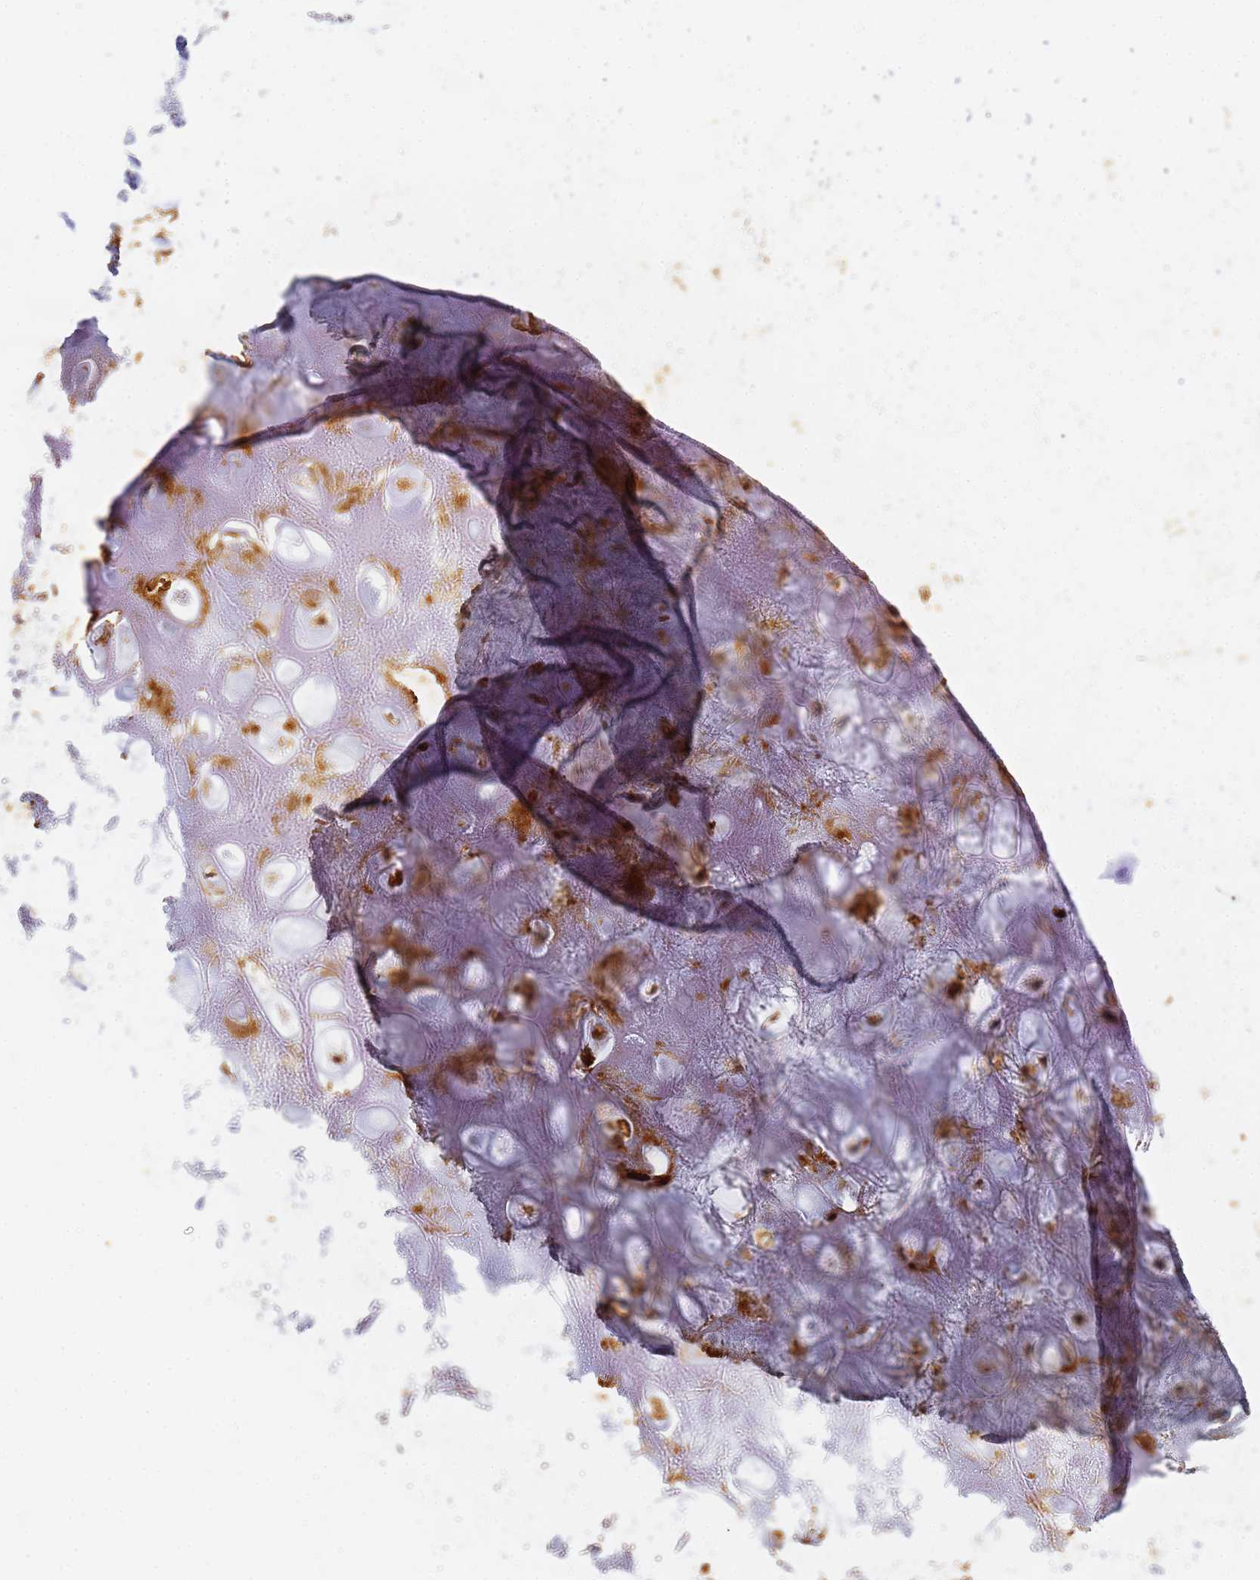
{"staining": {"intensity": "moderate", "quantity": ">75%", "location": "nuclear"}, "tissue": "adipose tissue", "cell_type": "Adipocytes", "image_type": "normal", "snomed": [{"axis": "morphology", "description": "Normal tissue, NOS"}, {"axis": "topography", "description": "Cartilage tissue"}], "caption": "A brown stain labels moderate nuclear positivity of a protein in adipocytes of normal adipose tissue.", "gene": "HMCES", "patient": {"sex": "male", "age": 81}}